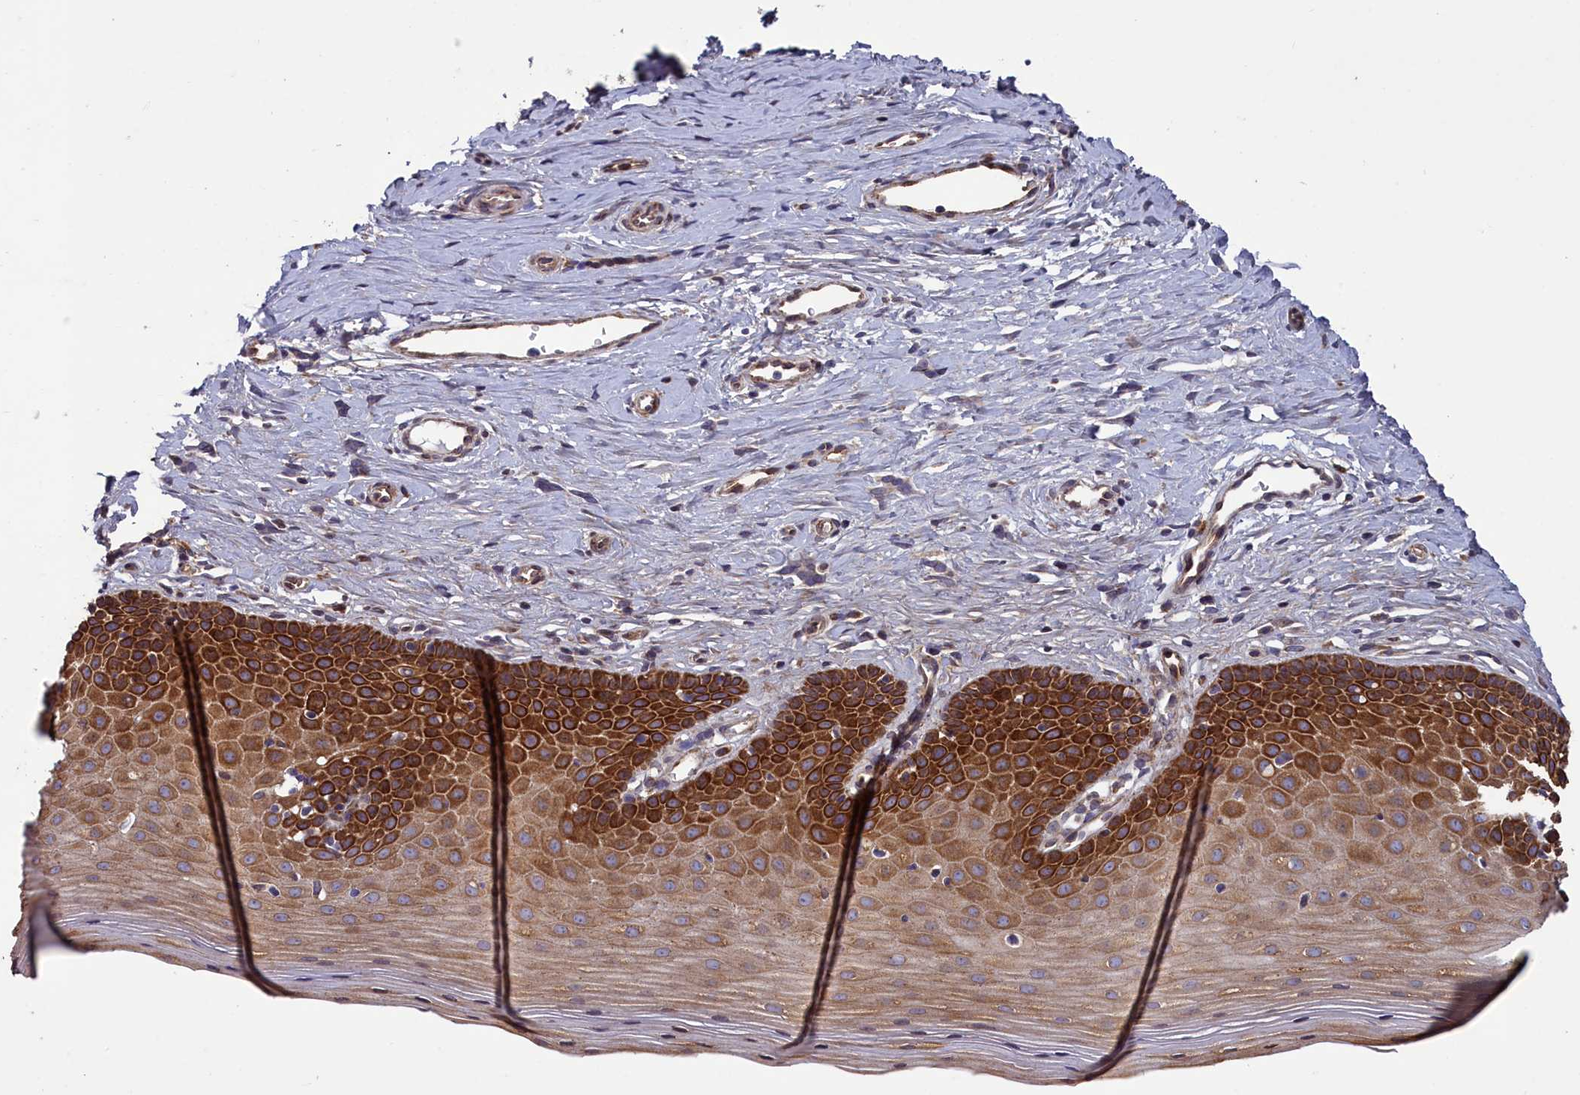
{"staining": {"intensity": "negative", "quantity": "none", "location": "none"}, "tissue": "cervix", "cell_type": "Glandular cells", "image_type": "normal", "snomed": [{"axis": "morphology", "description": "Normal tissue, NOS"}, {"axis": "topography", "description": "Cervix"}], "caption": "The image shows no staining of glandular cells in unremarkable cervix. (Brightfield microscopy of DAB (3,3'-diaminobenzidine) immunohistochemistry at high magnification).", "gene": "ACAD8", "patient": {"sex": "female", "age": 36}}